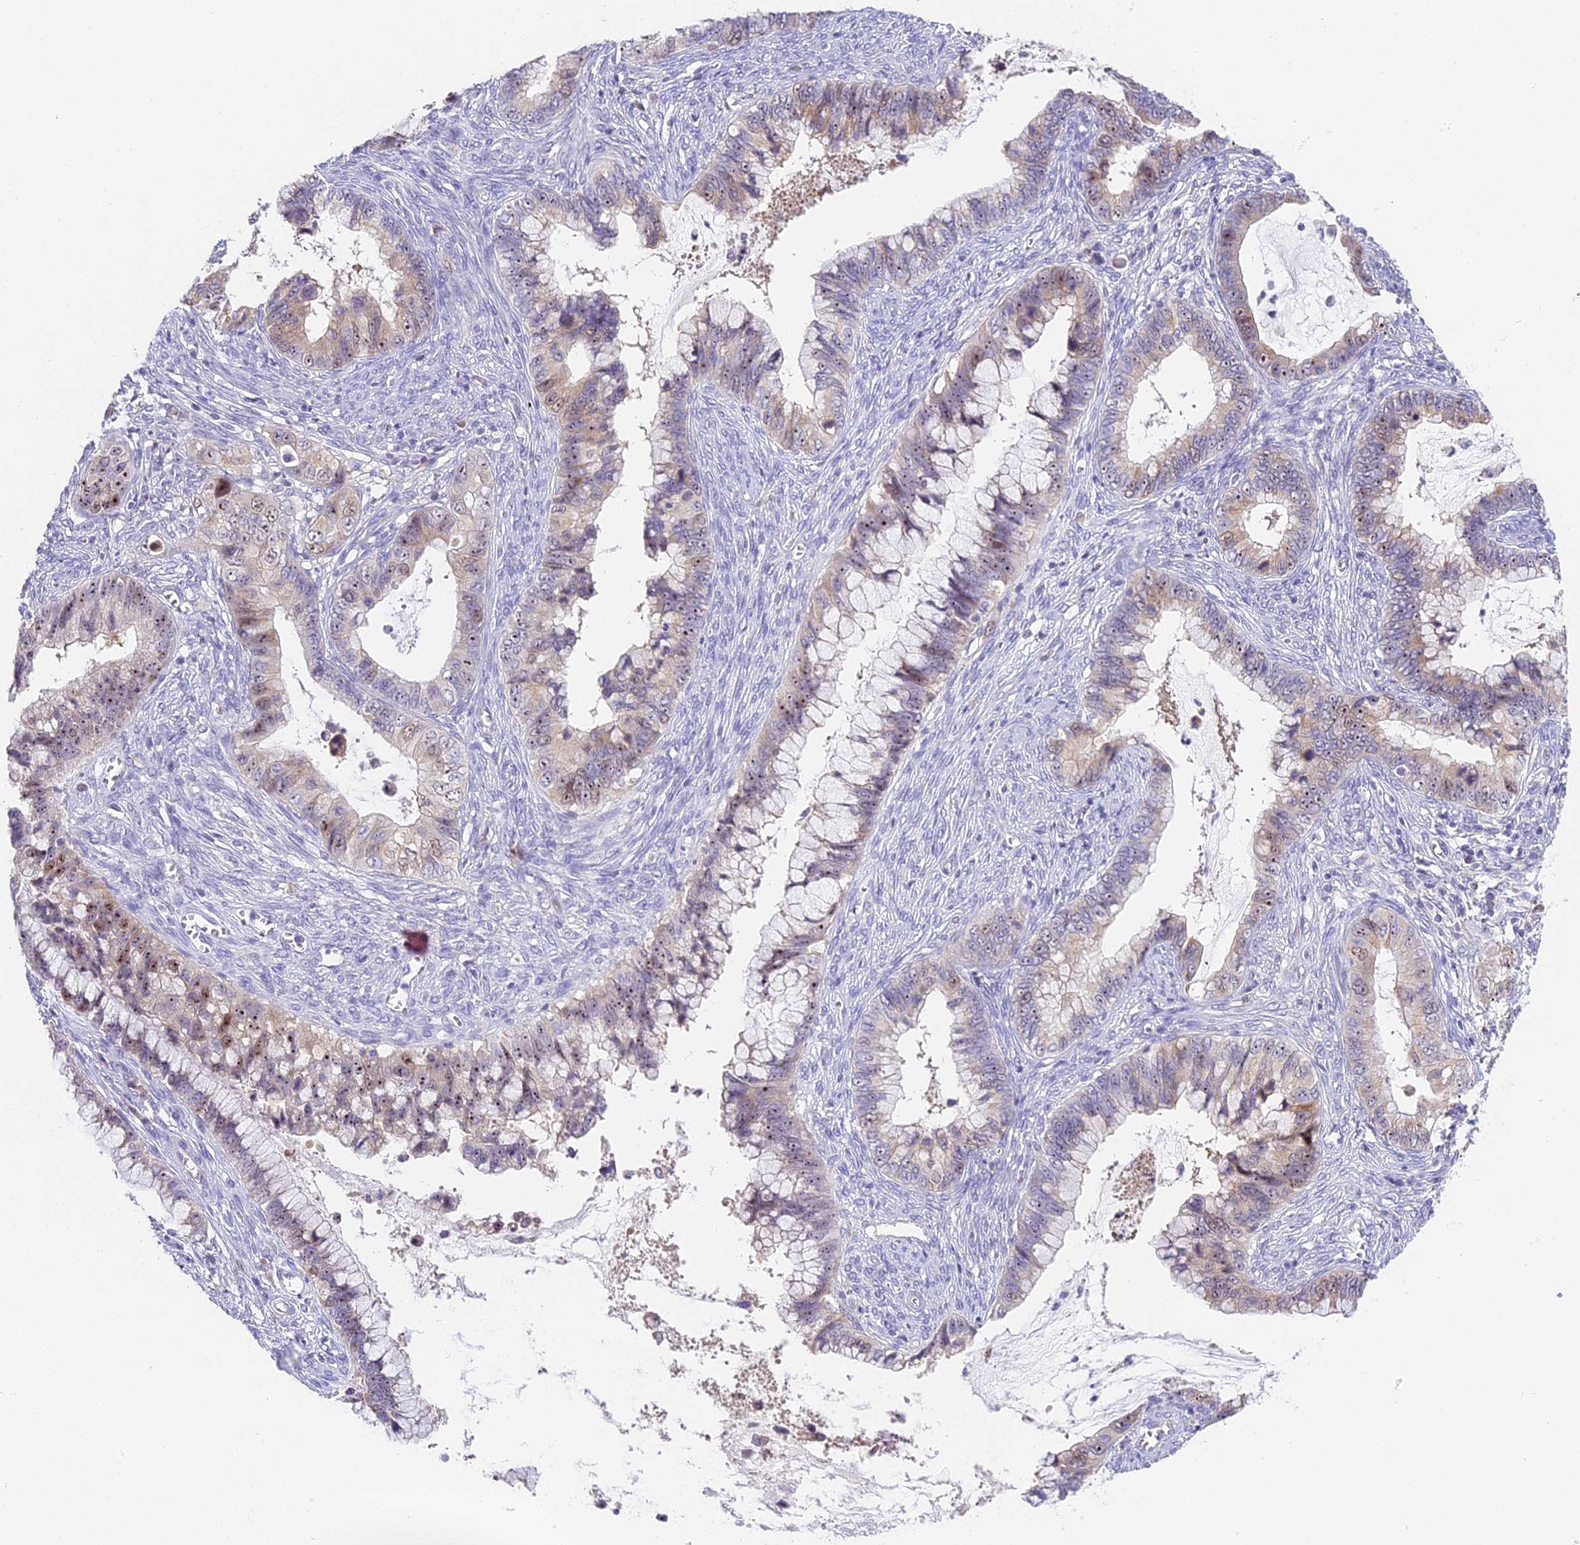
{"staining": {"intensity": "moderate", "quantity": "25%-75%", "location": "nuclear"}, "tissue": "cervical cancer", "cell_type": "Tumor cells", "image_type": "cancer", "snomed": [{"axis": "morphology", "description": "Adenocarcinoma, NOS"}, {"axis": "topography", "description": "Cervix"}], "caption": "Protein expression analysis of cervical cancer (adenocarcinoma) reveals moderate nuclear expression in approximately 25%-75% of tumor cells.", "gene": "RAD51", "patient": {"sex": "female", "age": 44}}